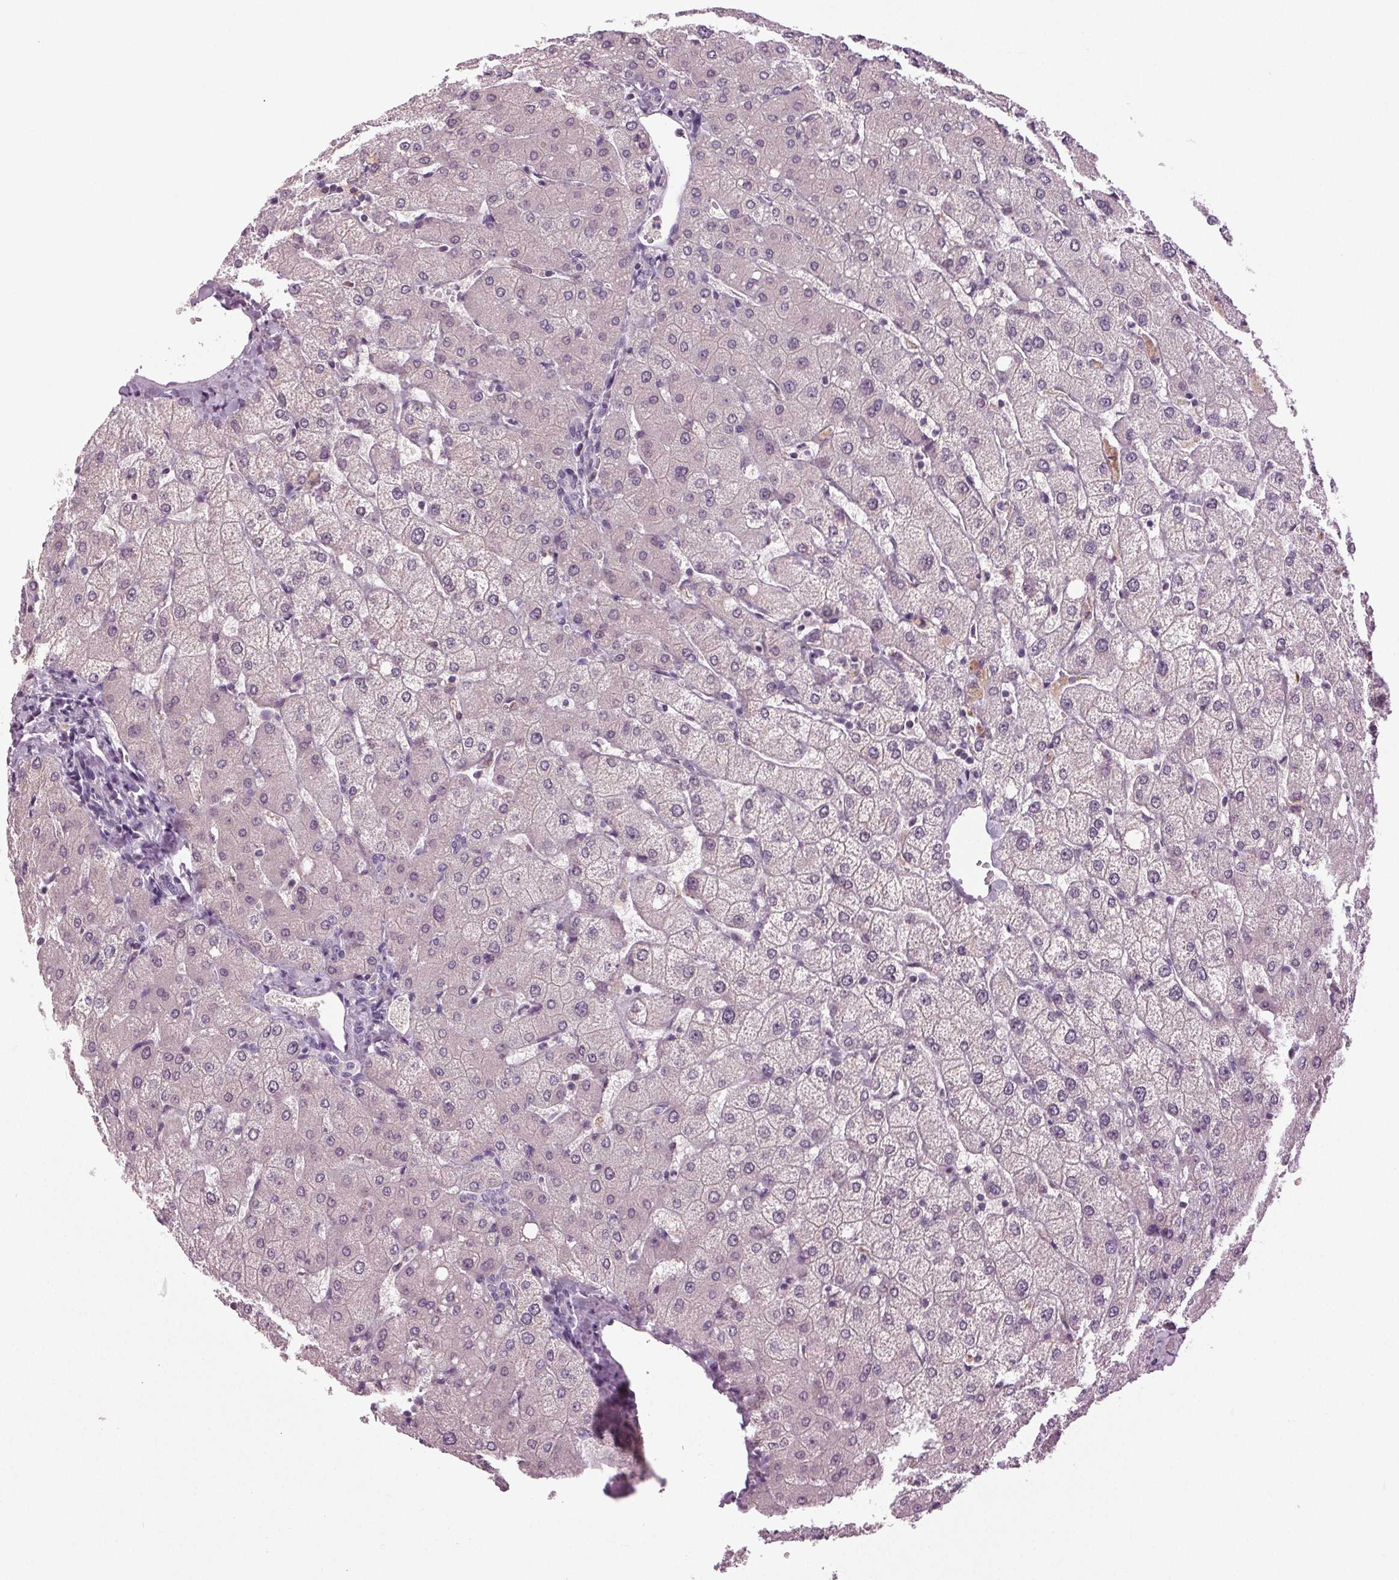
{"staining": {"intensity": "negative", "quantity": "none", "location": "none"}, "tissue": "liver", "cell_type": "Cholangiocytes", "image_type": "normal", "snomed": [{"axis": "morphology", "description": "Normal tissue, NOS"}, {"axis": "topography", "description": "Liver"}], "caption": "Cholangiocytes show no significant protein positivity in normal liver. The staining is performed using DAB (3,3'-diaminobenzidine) brown chromogen with nuclei counter-stained in using hematoxylin.", "gene": "DNAH12", "patient": {"sex": "female", "age": 54}}